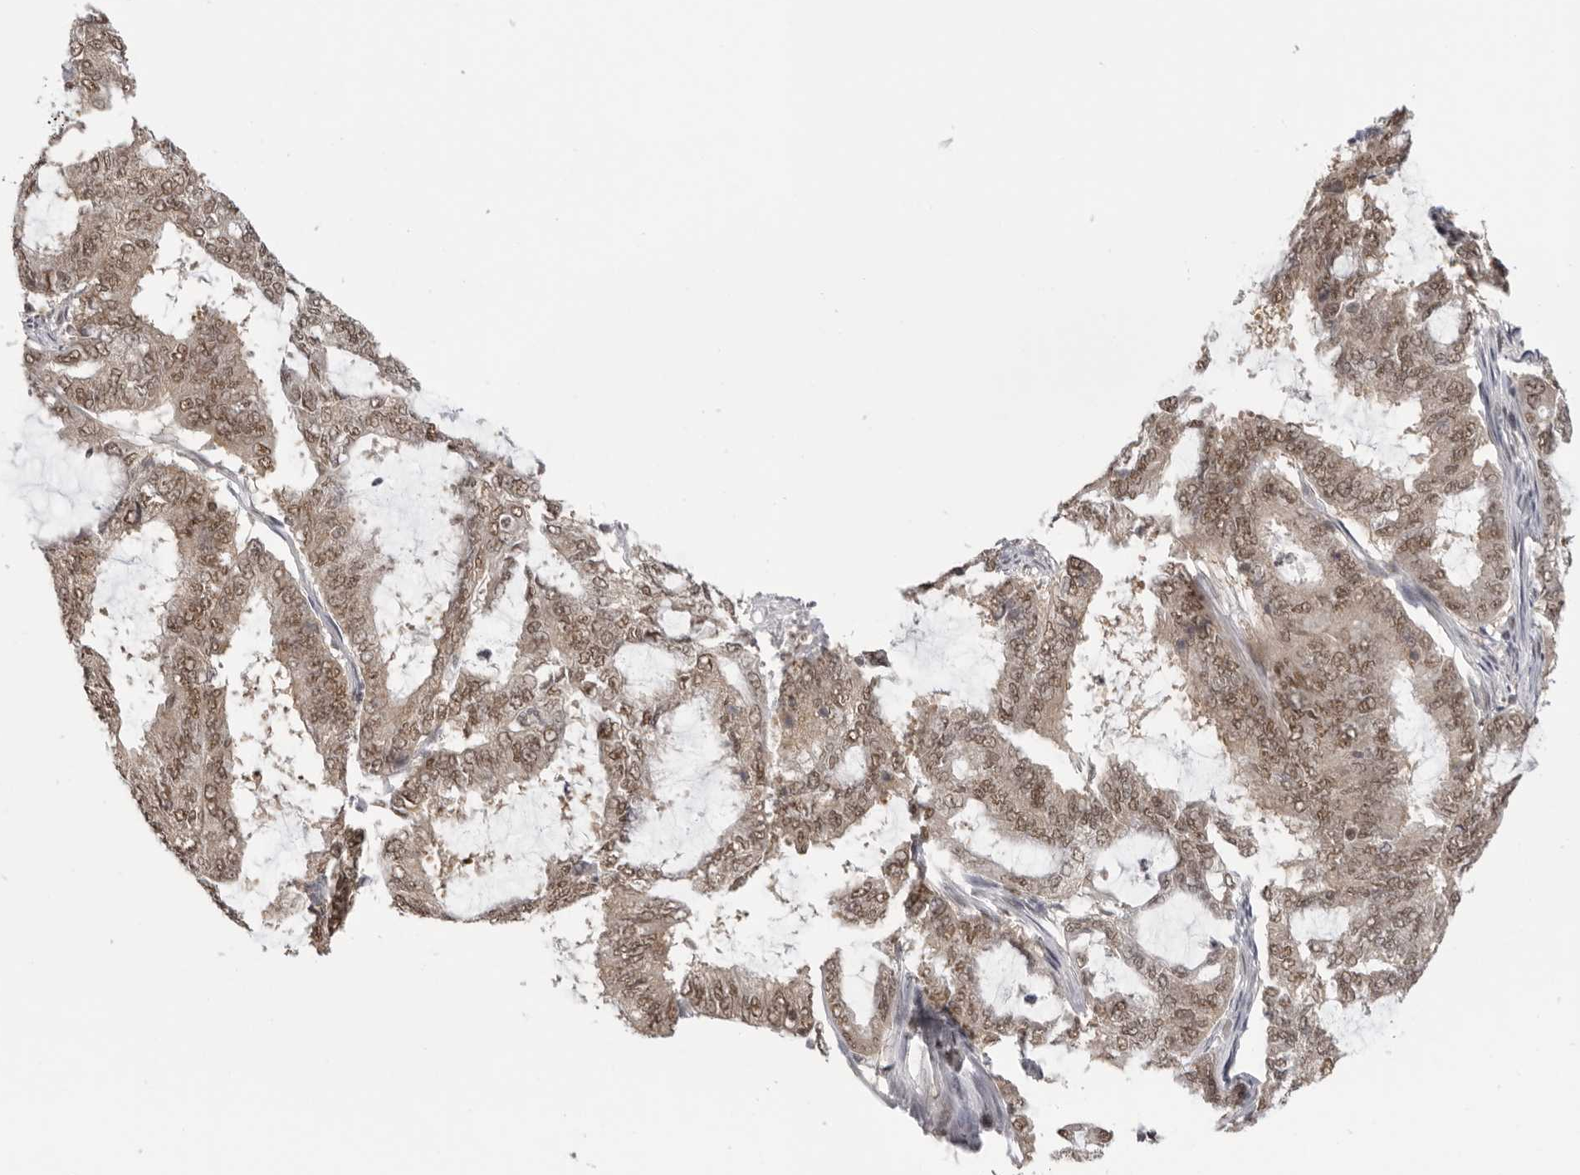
{"staining": {"intensity": "moderate", "quantity": ">75%", "location": "cytoplasmic/membranous,nuclear"}, "tissue": "endometrial cancer", "cell_type": "Tumor cells", "image_type": "cancer", "snomed": [{"axis": "morphology", "description": "Adenocarcinoma, NOS"}, {"axis": "topography", "description": "Endometrium"}], "caption": "Immunohistochemical staining of human endometrial cancer (adenocarcinoma) reveals medium levels of moderate cytoplasmic/membranous and nuclear positivity in about >75% of tumor cells. (brown staining indicates protein expression, while blue staining denotes nuclei).", "gene": "RPA2", "patient": {"sex": "female", "age": 49}}